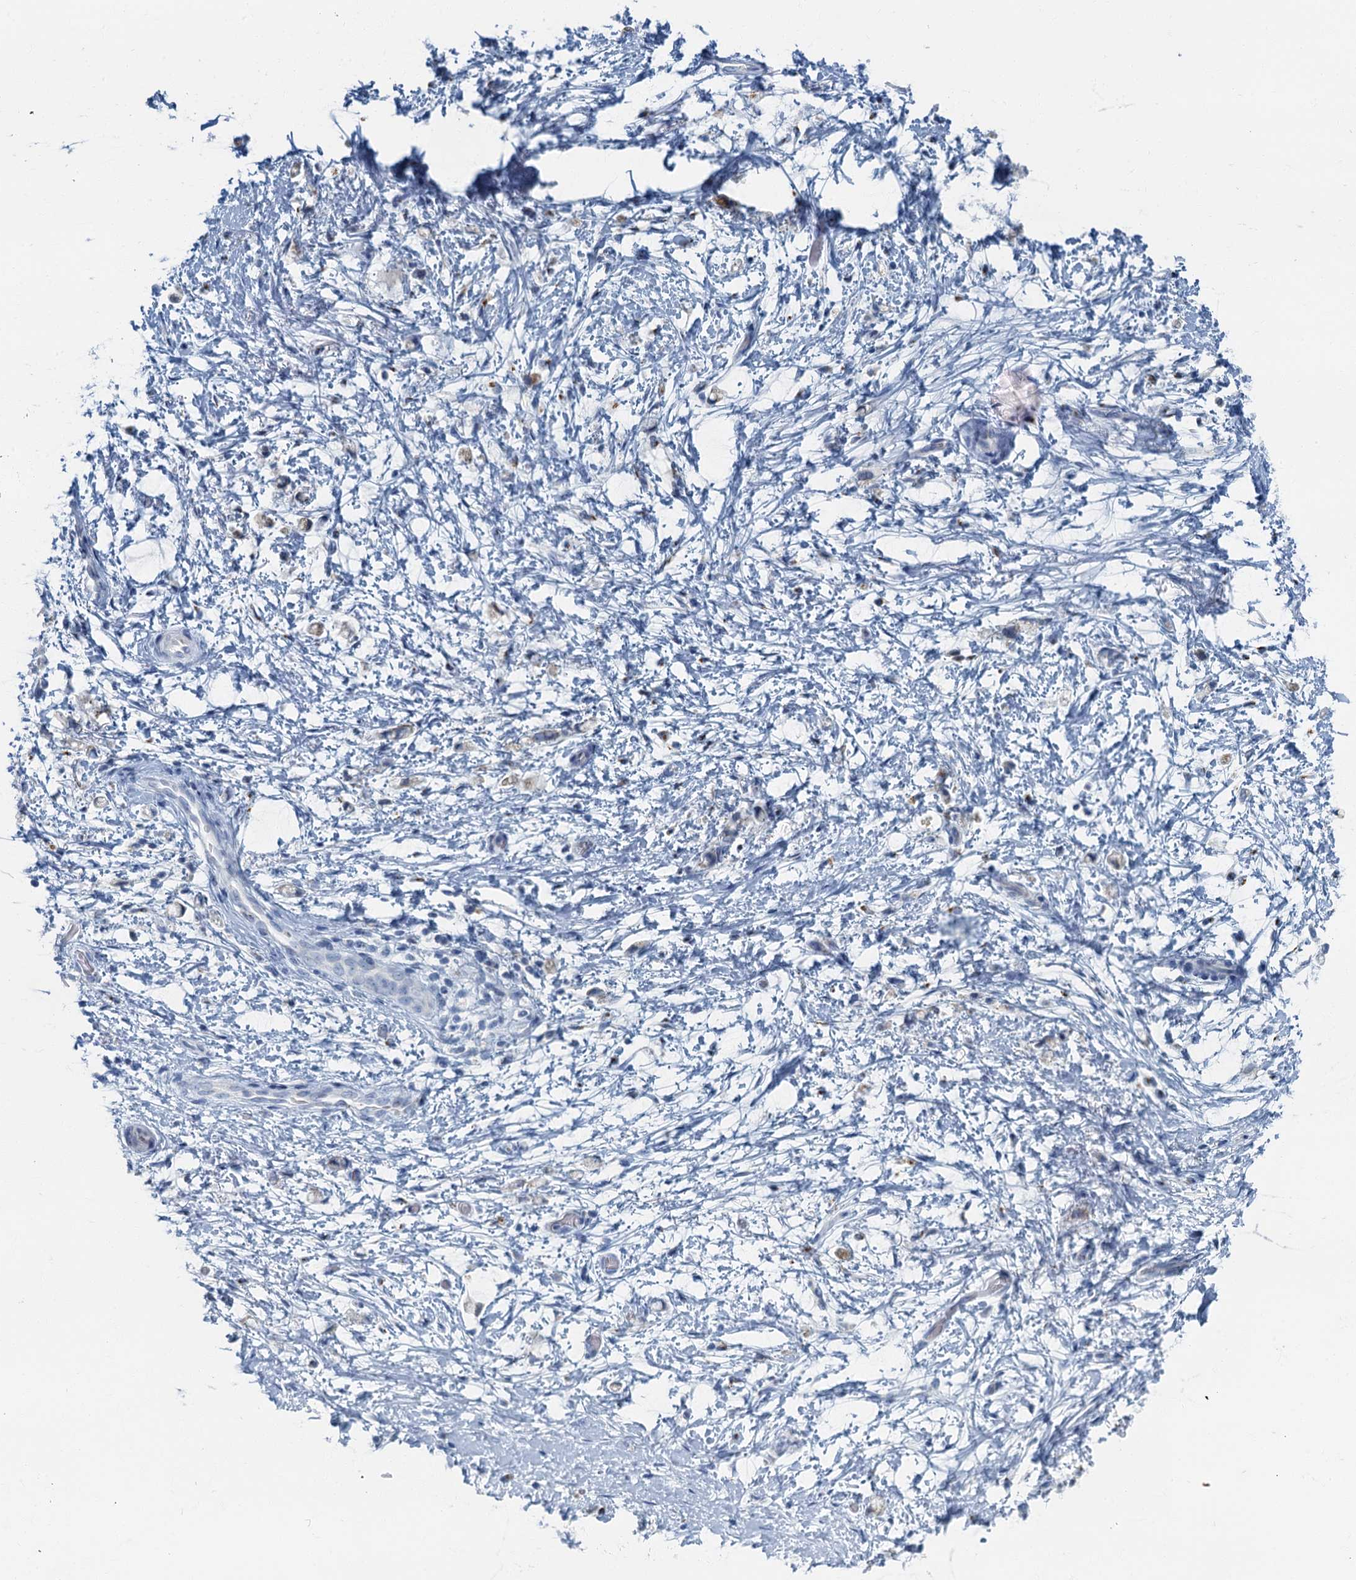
{"staining": {"intensity": "negative", "quantity": "none", "location": "none"}, "tissue": "stomach cancer", "cell_type": "Tumor cells", "image_type": "cancer", "snomed": [{"axis": "morphology", "description": "Adenocarcinoma, NOS"}, {"axis": "topography", "description": "Stomach"}], "caption": "High magnification brightfield microscopy of stomach cancer stained with DAB (brown) and counterstained with hematoxylin (blue): tumor cells show no significant positivity. (Brightfield microscopy of DAB (3,3'-diaminobenzidine) IHC at high magnification).", "gene": "LYPD3", "patient": {"sex": "female", "age": 60}}